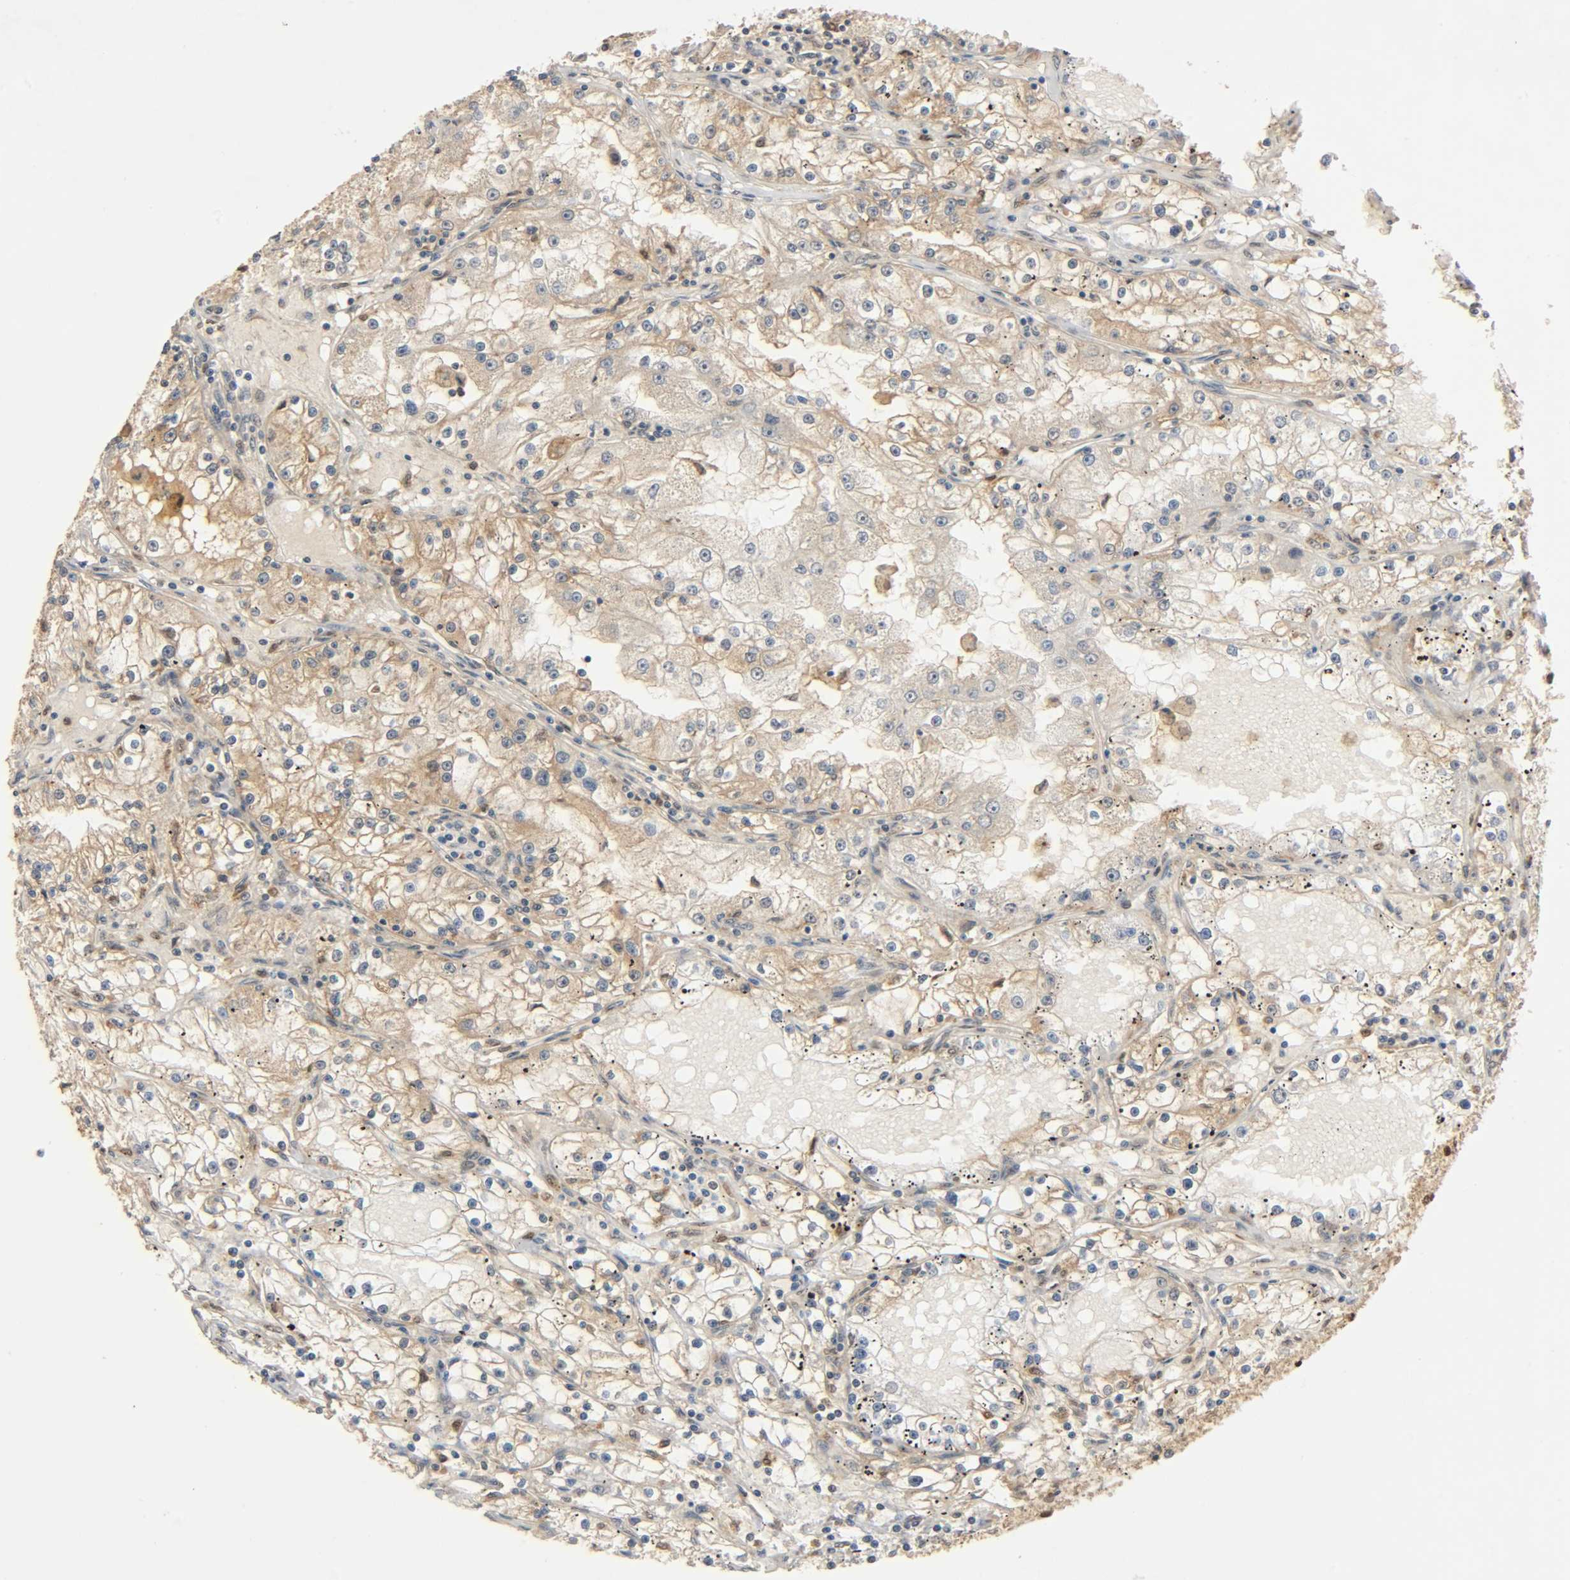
{"staining": {"intensity": "weak", "quantity": "25%-75%", "location": "cytoplasmic/membranous"}, "tissue": "renal cancer", "cell_type": "Tumor cells", "image_type": "cancer", "snomed": [{"axis": "morphology", "description": "Adenocarcinoma, NOS"}, {"axis": "topography", "description": "Kidney"}], "caption": "Weak cytoplasmic/membranous protein staining is seen in about 25%-75% of tumor cells in renal cancer.", "gene": "ZFPM2", "patient": {"sex": "male", "age": 56}}